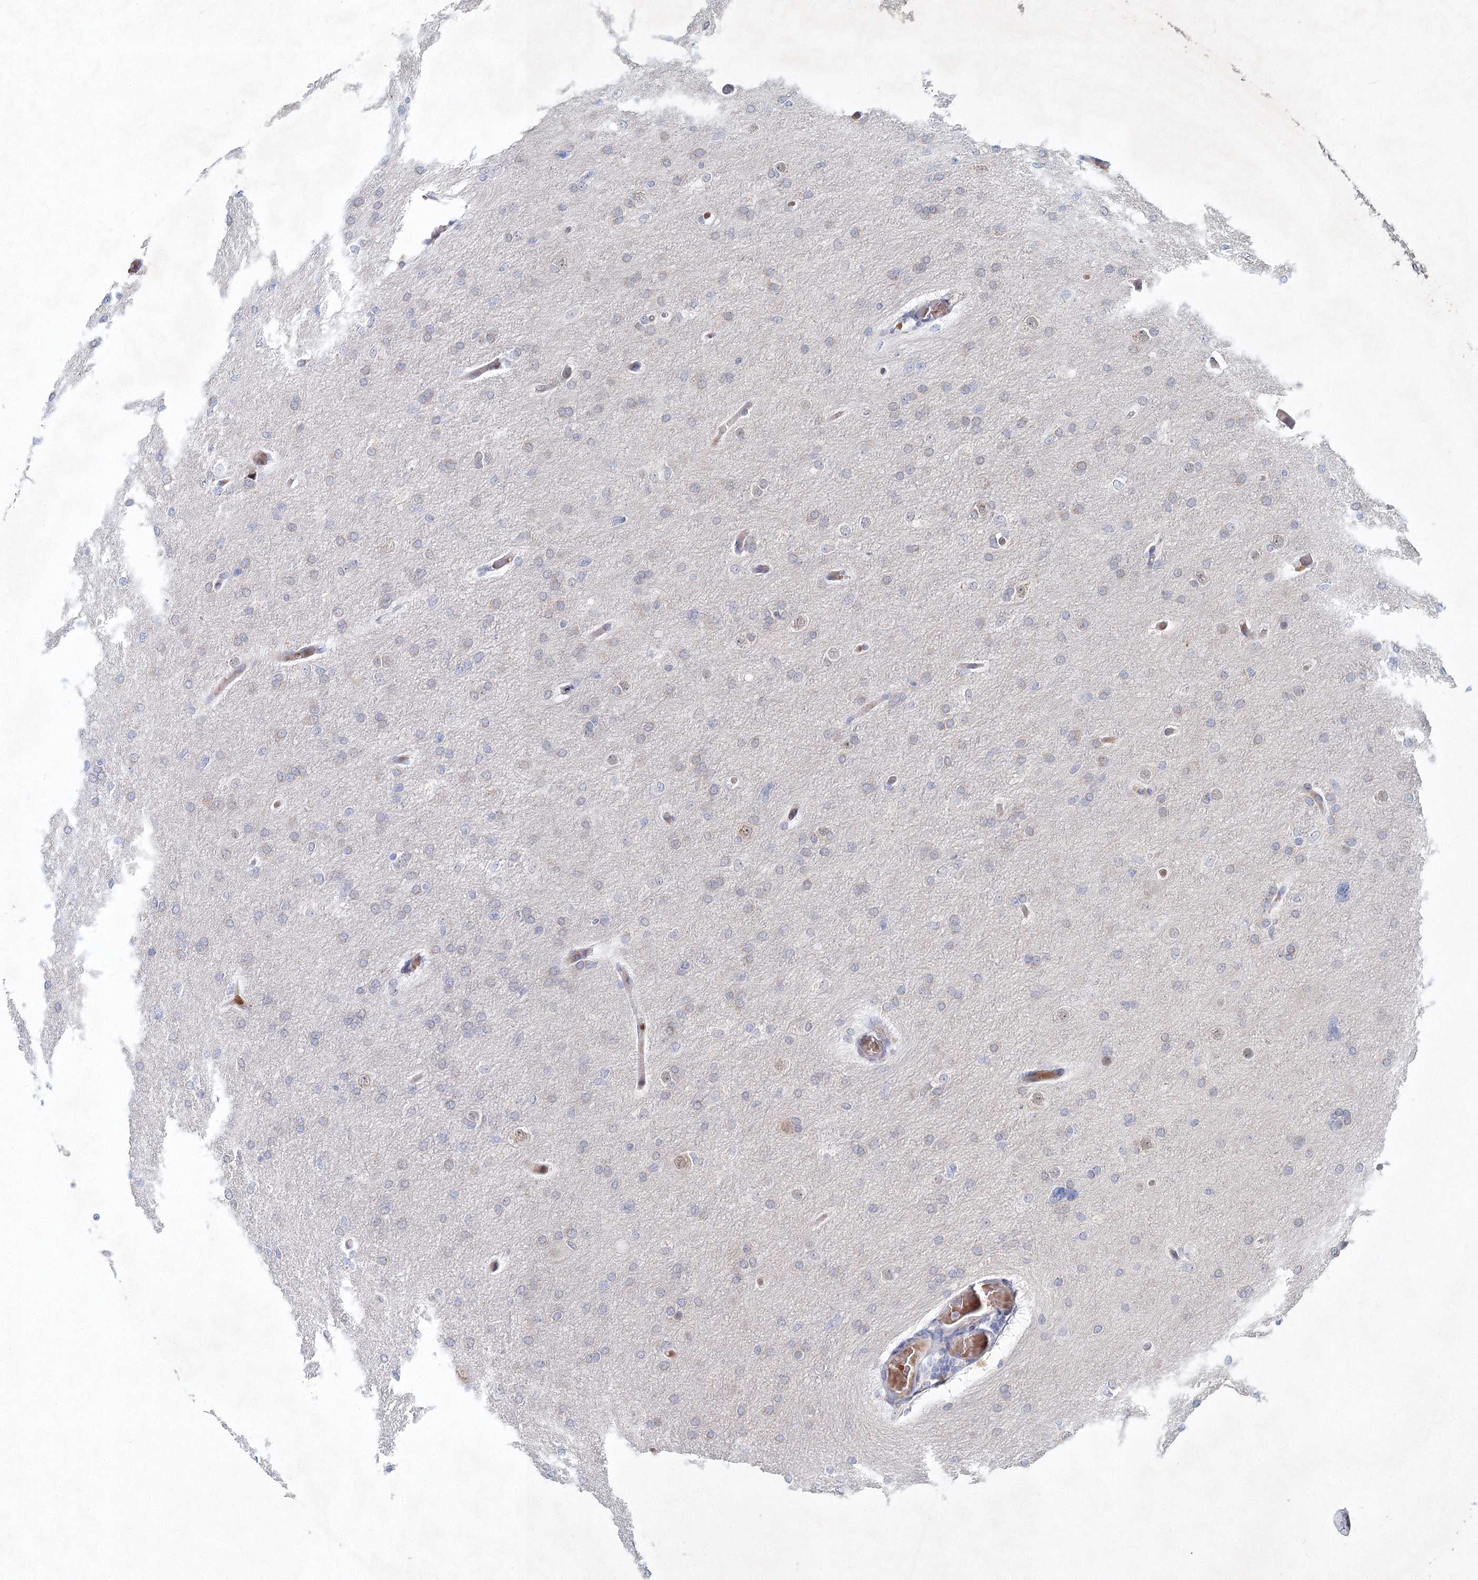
{"staining": {"intensity": "negative", "quantity": "none", "location": "none"}, "tissue": "glioma", "cell_type": "Tumor cells", "image_type": "cancer", "snomed": [{"axis": "morphology", "description": "Glioma, malignant, High grade"}, {"axis": "topography", "description": "Cerebral cortex"}], "caption": "High power microscopy micrograph of an IHC micrograph of glioma, revealing no significant staining in tumor cells.", "gene": "SH3BP5", "patient": {"sex": "female", "age": 36}}